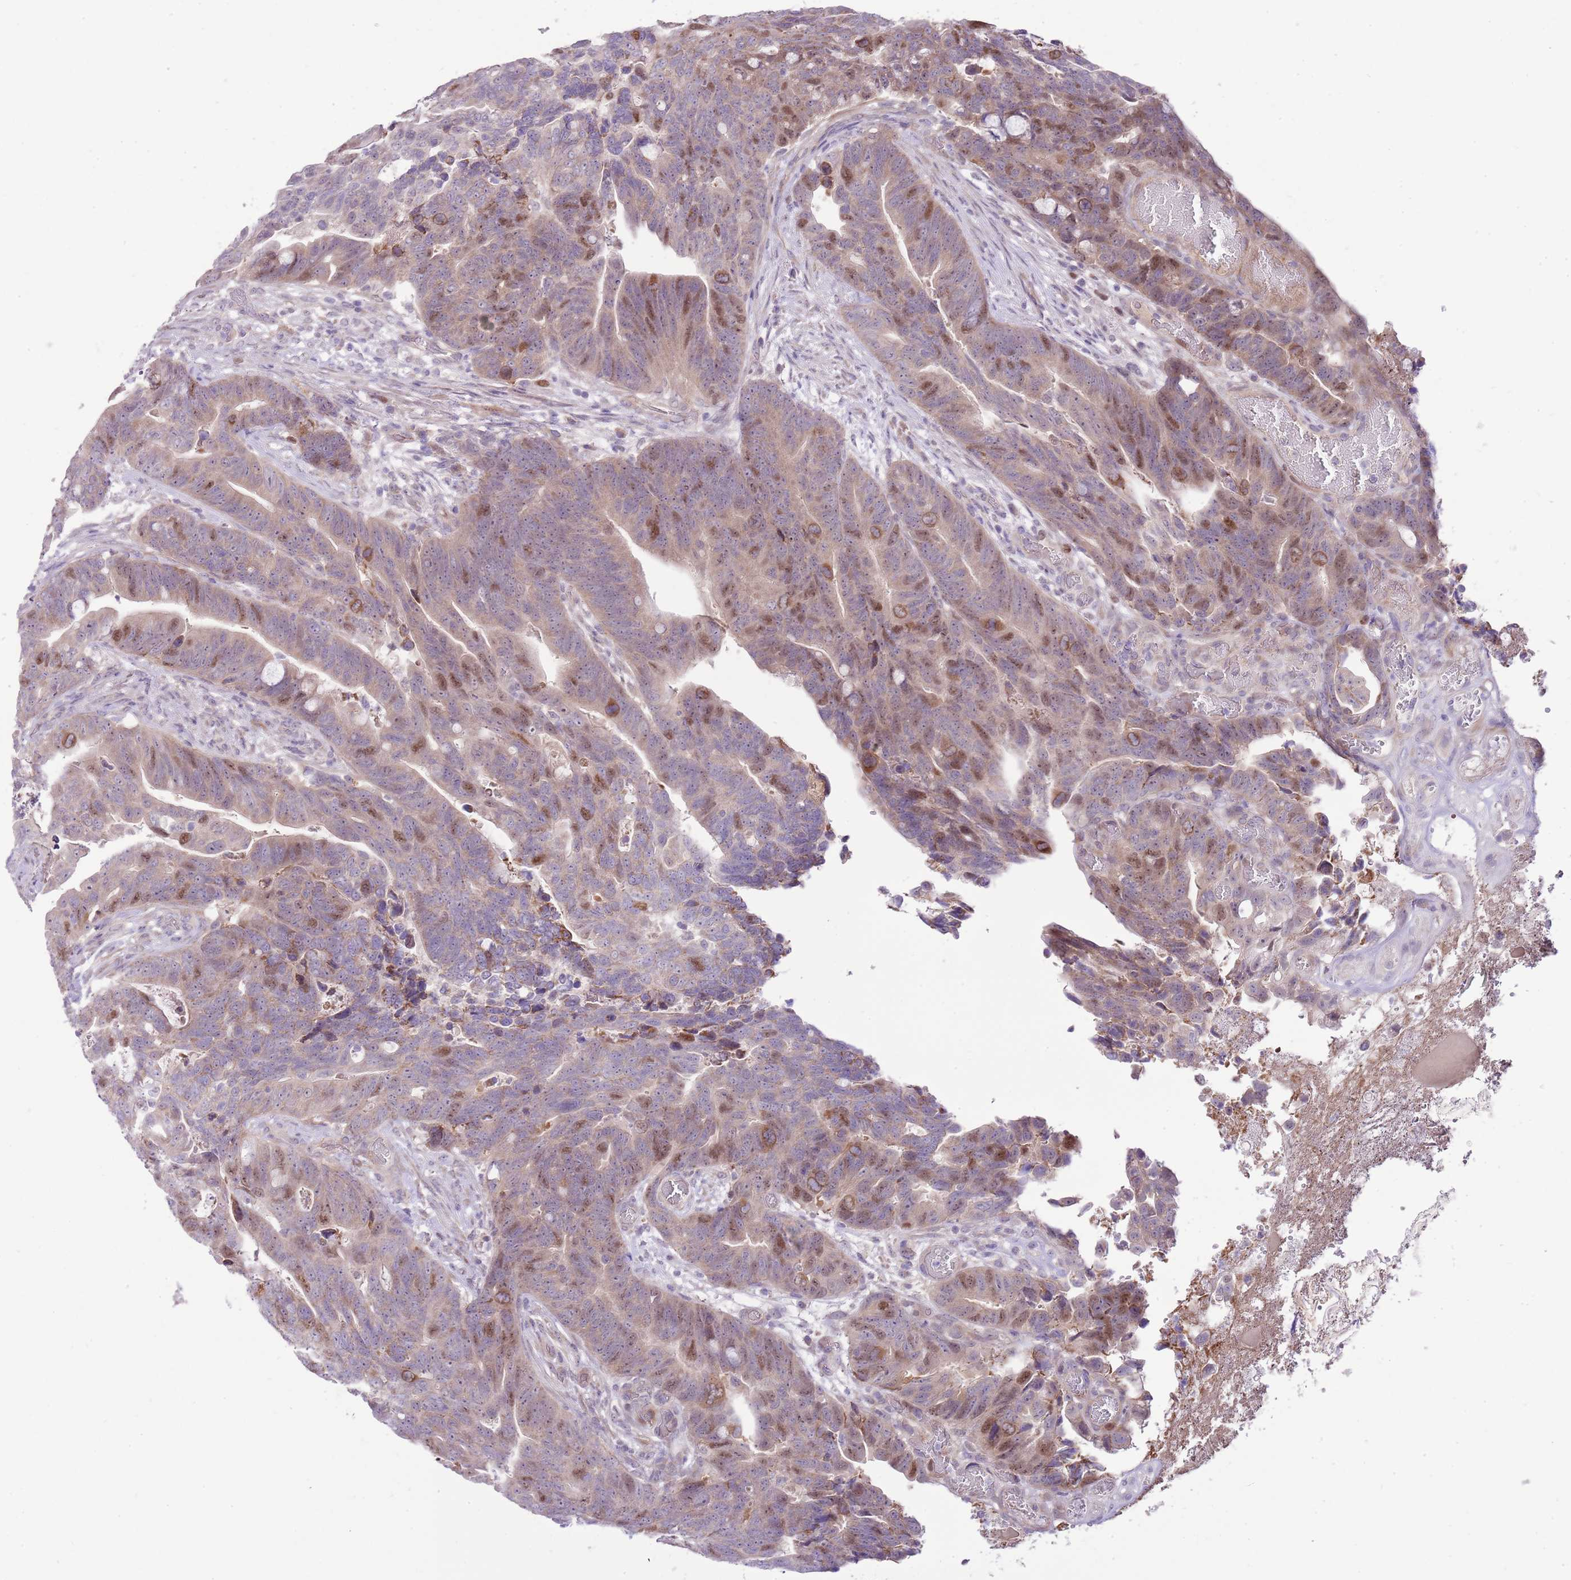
{"staining": {"intensity": "moderate", "quantity": "<25%", "location": "nuclear"}, "tissue": "colorectal cancer", "cell_type": "Tumor cells", "image_type": "cancer", "snomed": [{"axis": "morphology", "description": "Adenocarcinoma, NOS"}, {"axis": "topography", "description": "Colon"}], "caption": "Adenocarcinoma (colorectal) stained with immunohistochemistry reveals moderate nuclear positivity in about <25% of tumor cells.", "gene": "FBRSL1", "patient": {"sex": "female", "age": 82}}